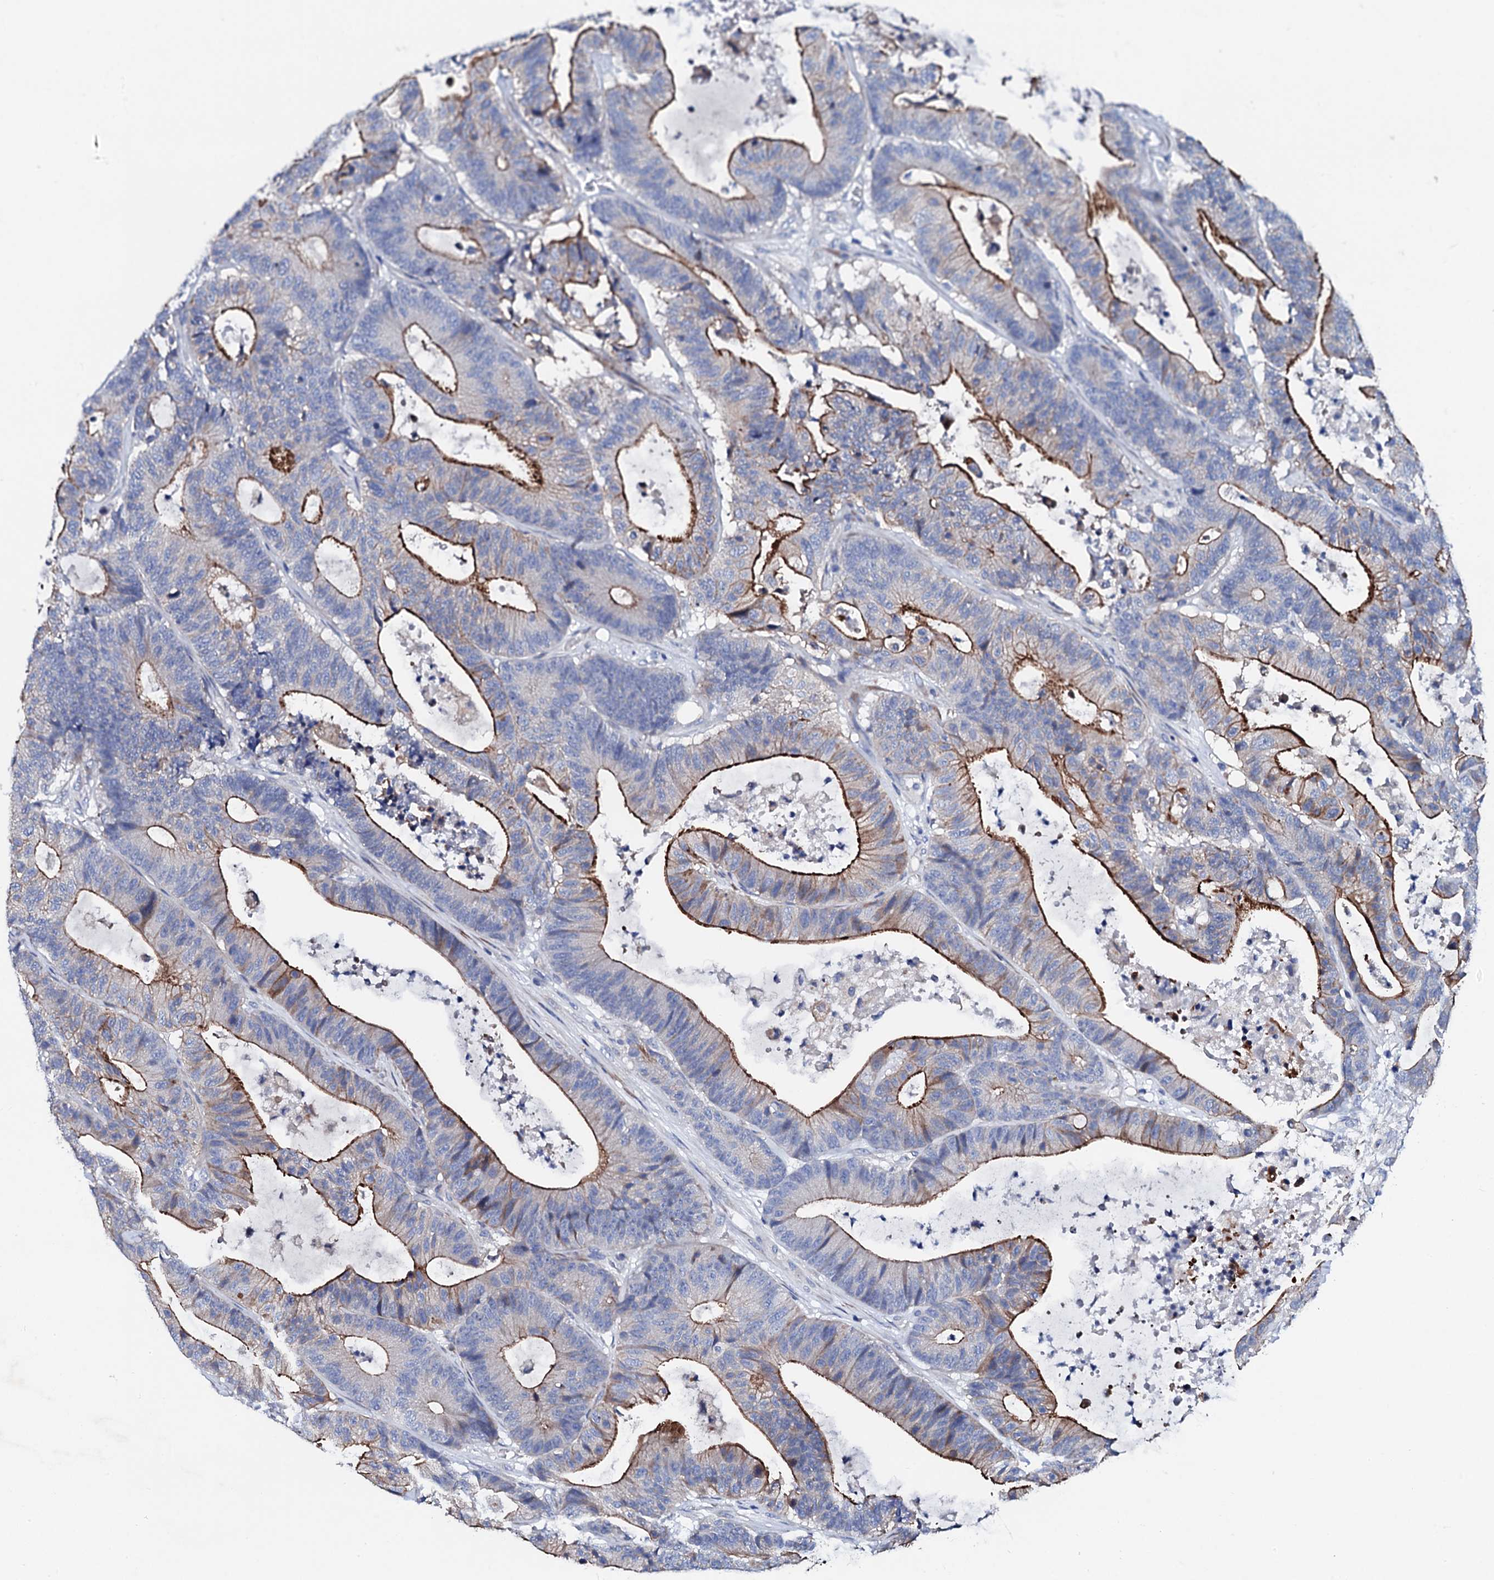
{"staining": {"intensity": "strong", "quantity": "25%-75%", "location": "cytoplasmic/membranous"}, "tissue": "colorectal cancer", "cell_type": "Tumor cells", "image_type": "cancer", "snomed": [{"axis": "morphology", "description": "Adenocarcinoma, NOS"}, {"axis": "topography", "description": "Colon"}], "caption": "Immunohistochemical staining of human adenocarcinoma (colorectal) shows strong cytoplasmic/membranous protein expression in approximately 25%-75% of tumor cells.", "gene": "TRDN", "patient": {"sex": "female", "age": 84}}